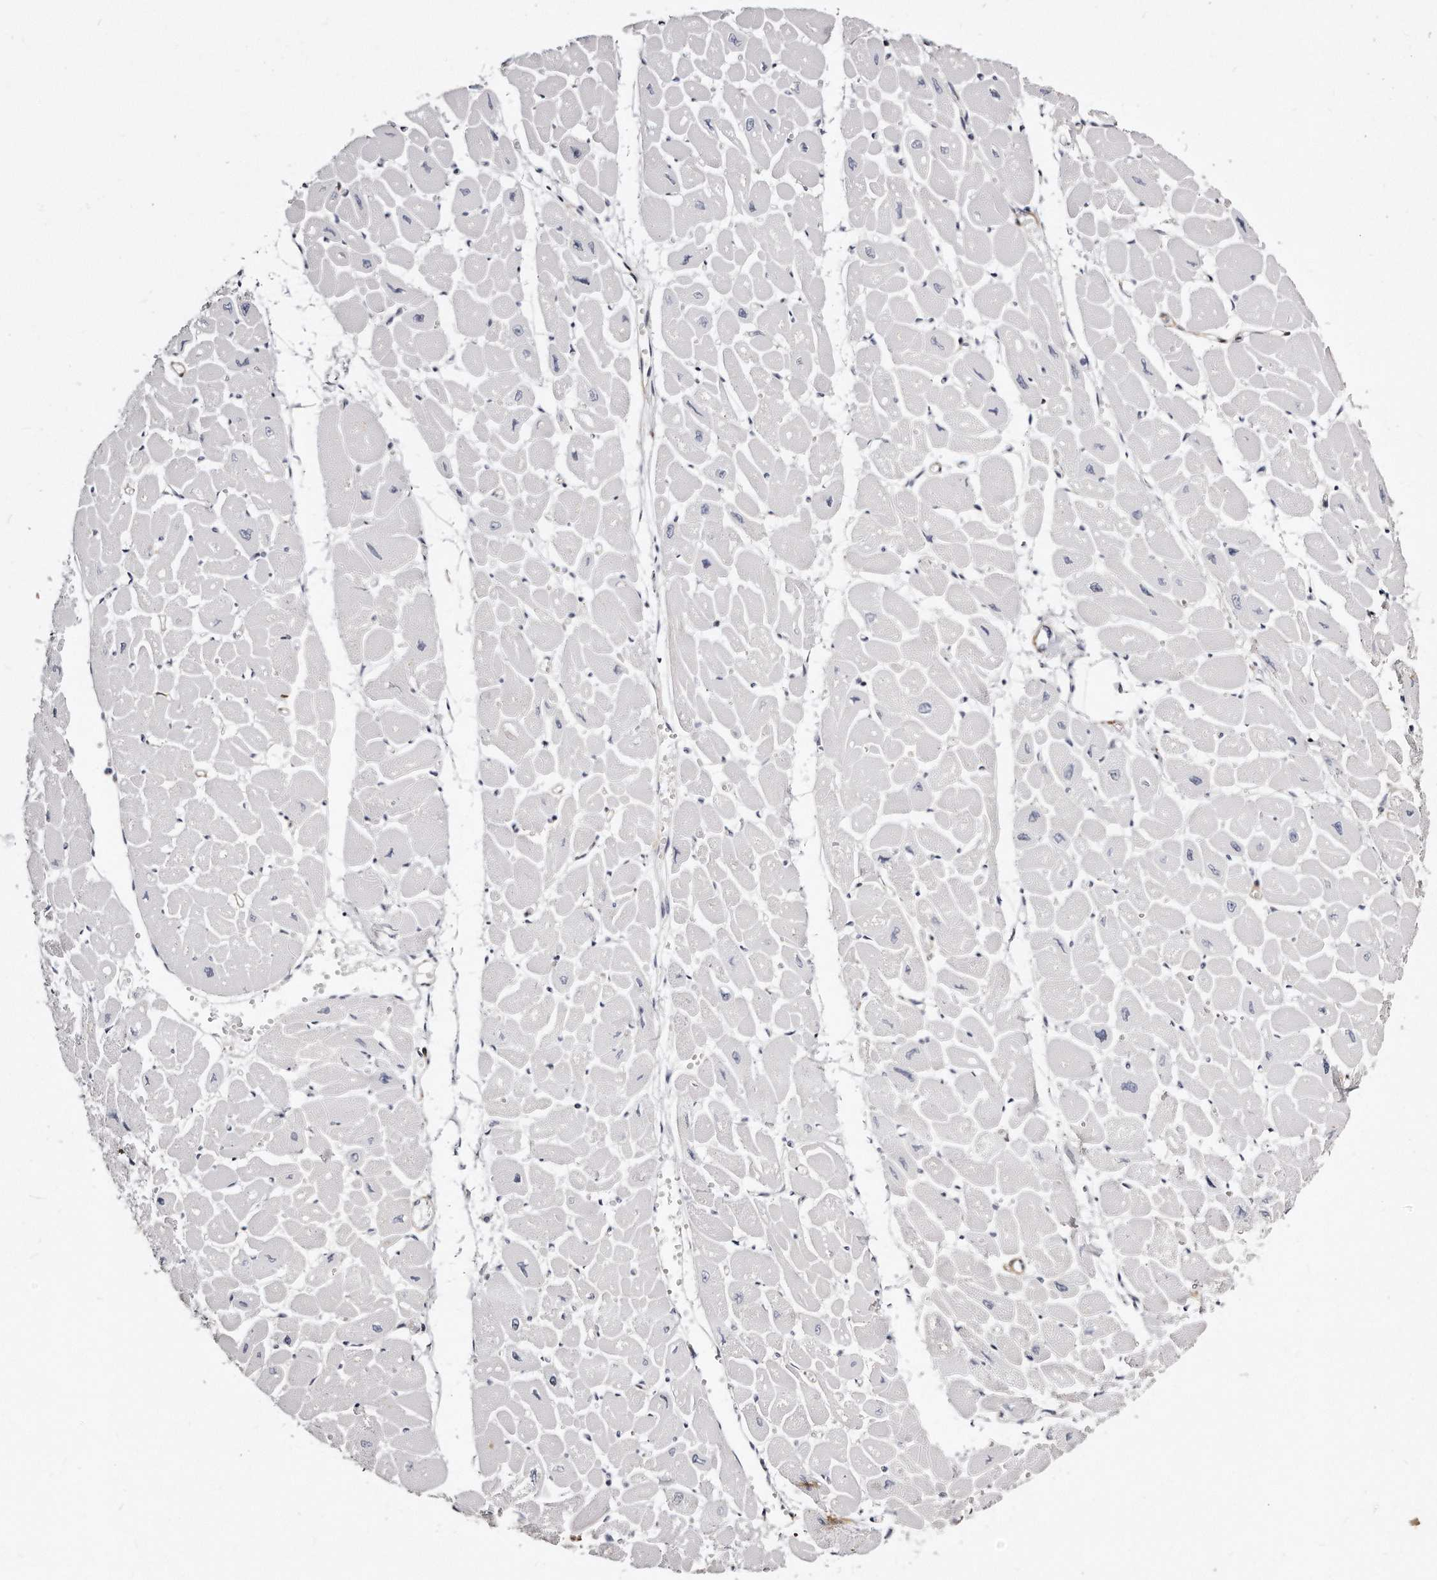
{"staining": {"intensity": "negative", "quantity": "none", "location": "none"}, "tissue": "heart muscle", "cell_type": "Cardiomyocytes", "image_type": "normal", "snomed": [{"axis": "morphology", "description": "Normal tissue, NOS"}, {"axis": "topography", "description": "Heart"}], "caption": "Image shows no significant protein positivity in cardiomyocytes of normal heart muscle.", "gene": "LMOD1", "patient": {"sex": "female", "age": 54}}